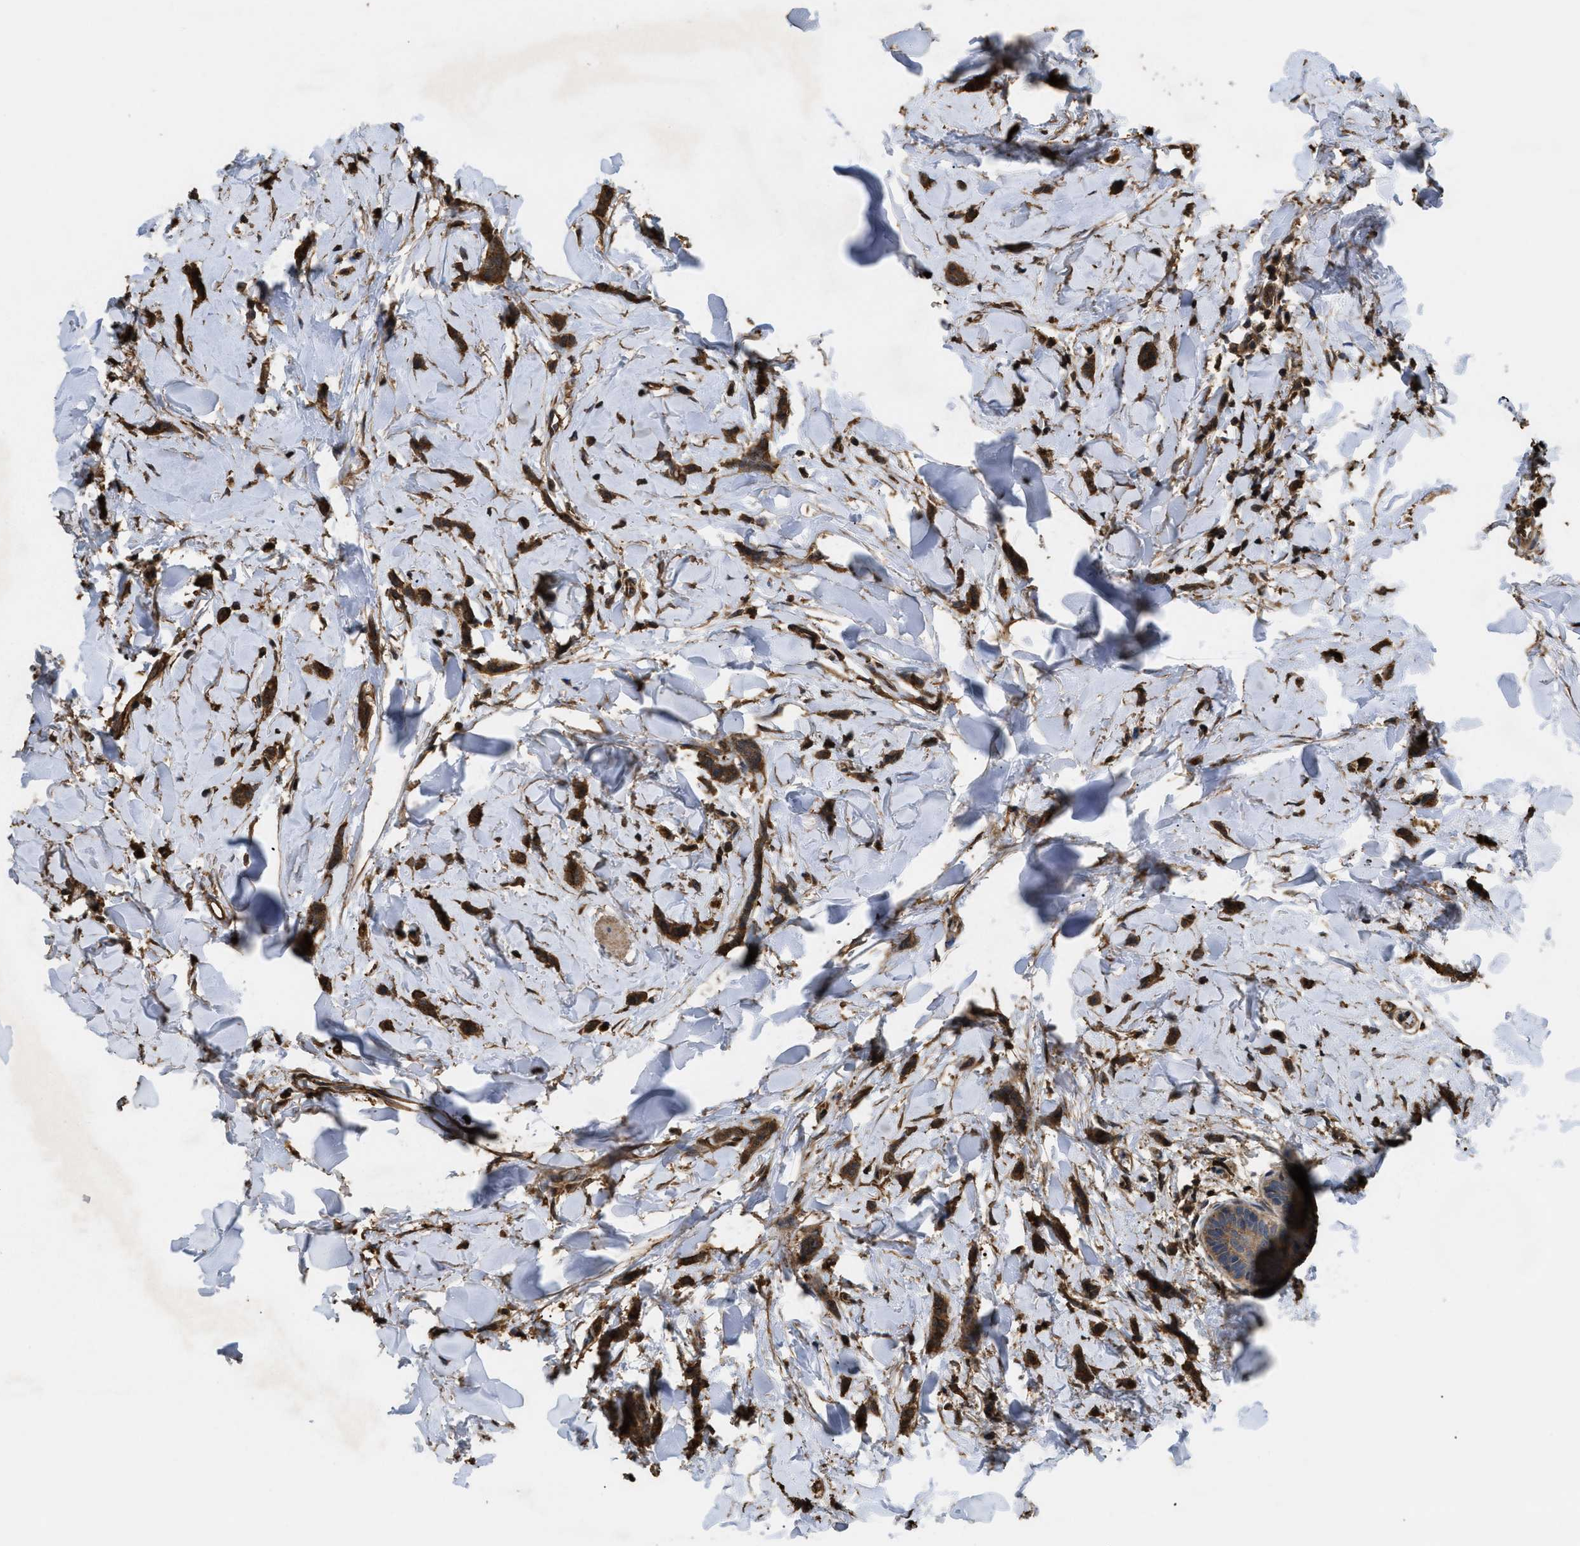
{"staining": {"intensity": "strong", "quantity": ">75%", "location": "cytoplasmic/membranous"}, "tissue": "breast cancer", "cell_type": "Tumor cells", "image_type": "cancer", "snomed": [{"axis": "morphology", "description": "Lobular carcinoma"}, {"axis": "topography", "description": "Skin"}, {"axis": "topography", "description": "Breast"}], "caption": "Protein staining by immunohistochemistry (IHC) displays strong cytoplasmic/membranous staining in about >75% of tumor cells in breast cancer (lobular carcinoma).", "gene": "CALM1", "patient": {"sex": "female", "age": 46}}